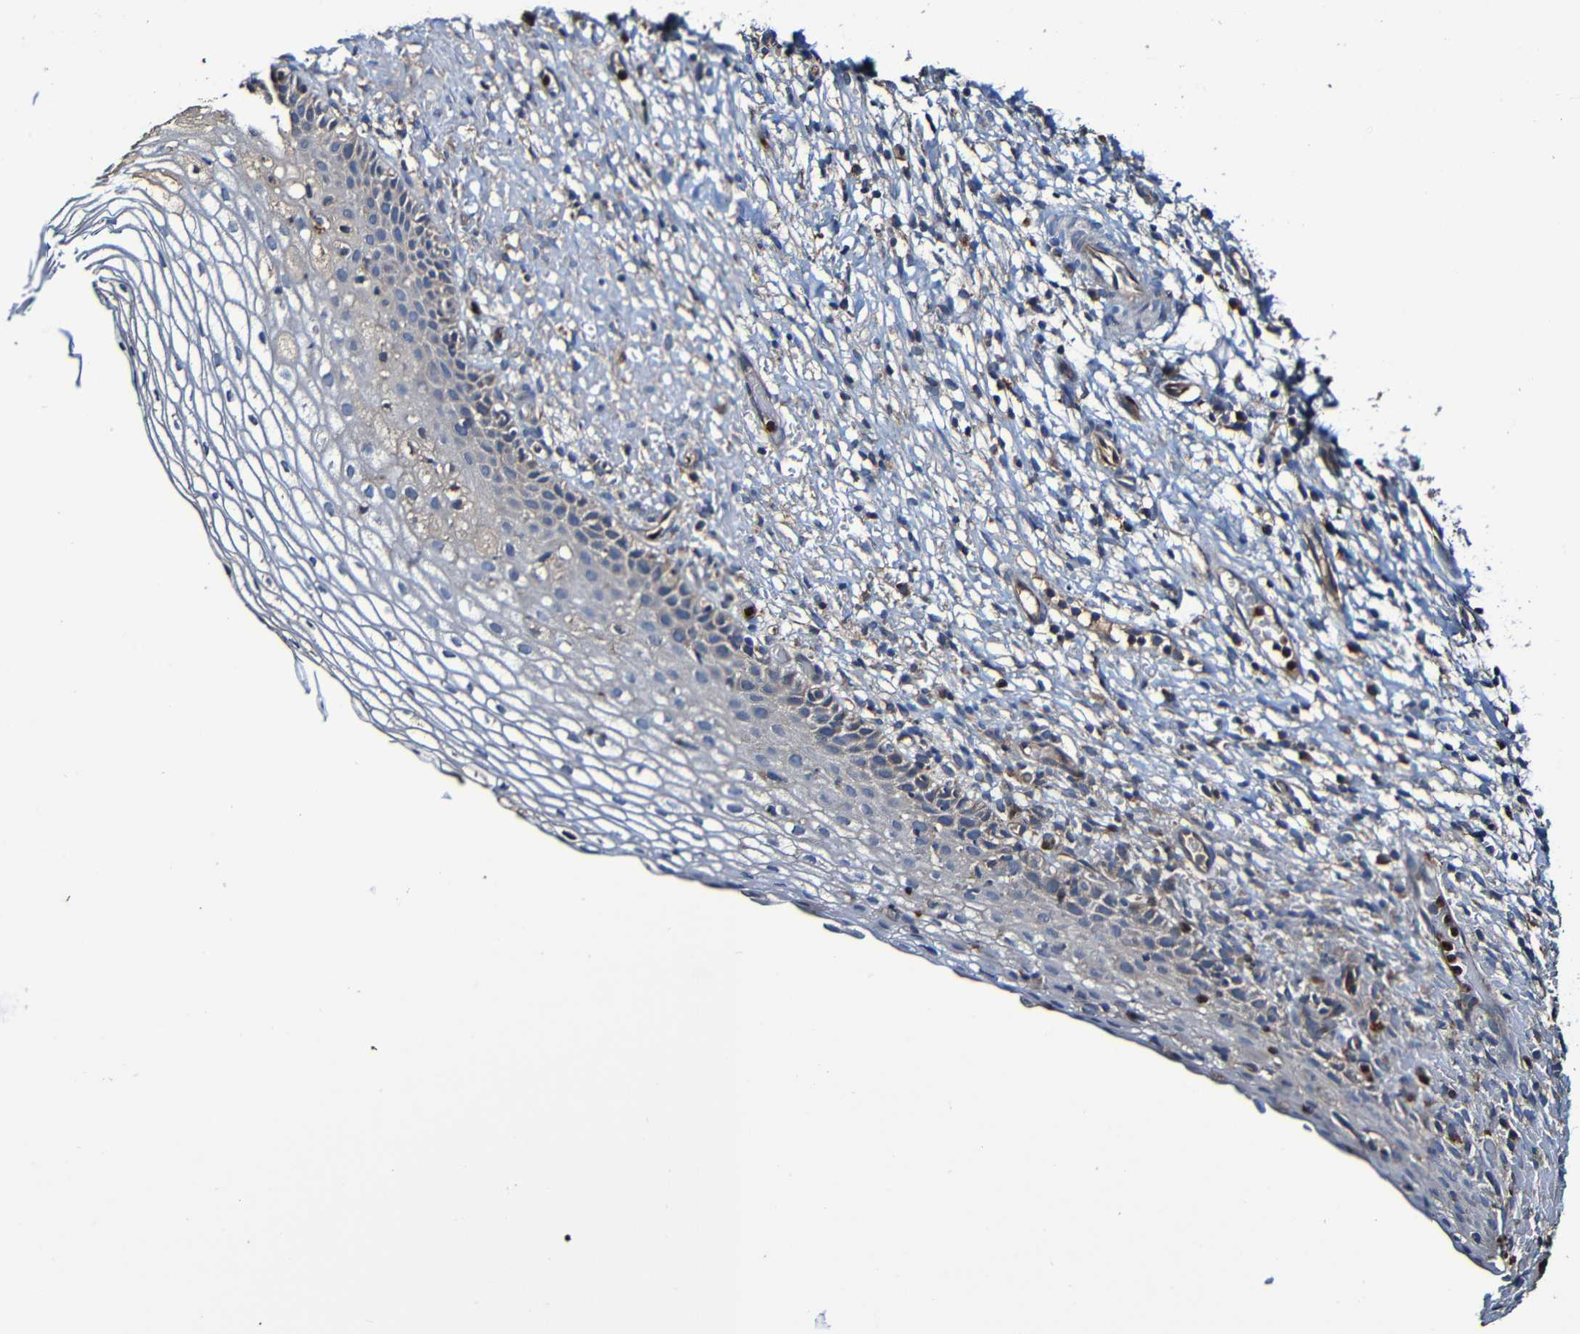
{"staining": {"intensity": "weak", "quantity": "<25%", "location": "cytoplasmic/membranous"}, "tissue": "cervical cancer", "cell_type": "Tumor cells", "image_type": "cancer", "snomed": [{"axis": "morphology", "description": "Squamous cell carcinoma, NOS"}, {"axis": "topography", "description": "Cervix"}], "caption": "The immunohistochemistry (IHC) histopathology image has no significant staining in tumor cells of squamous cell carcinoma (cervical) tissue.", "gene": "ADAM15", "patient": {"sex": "female", "age": 51}}